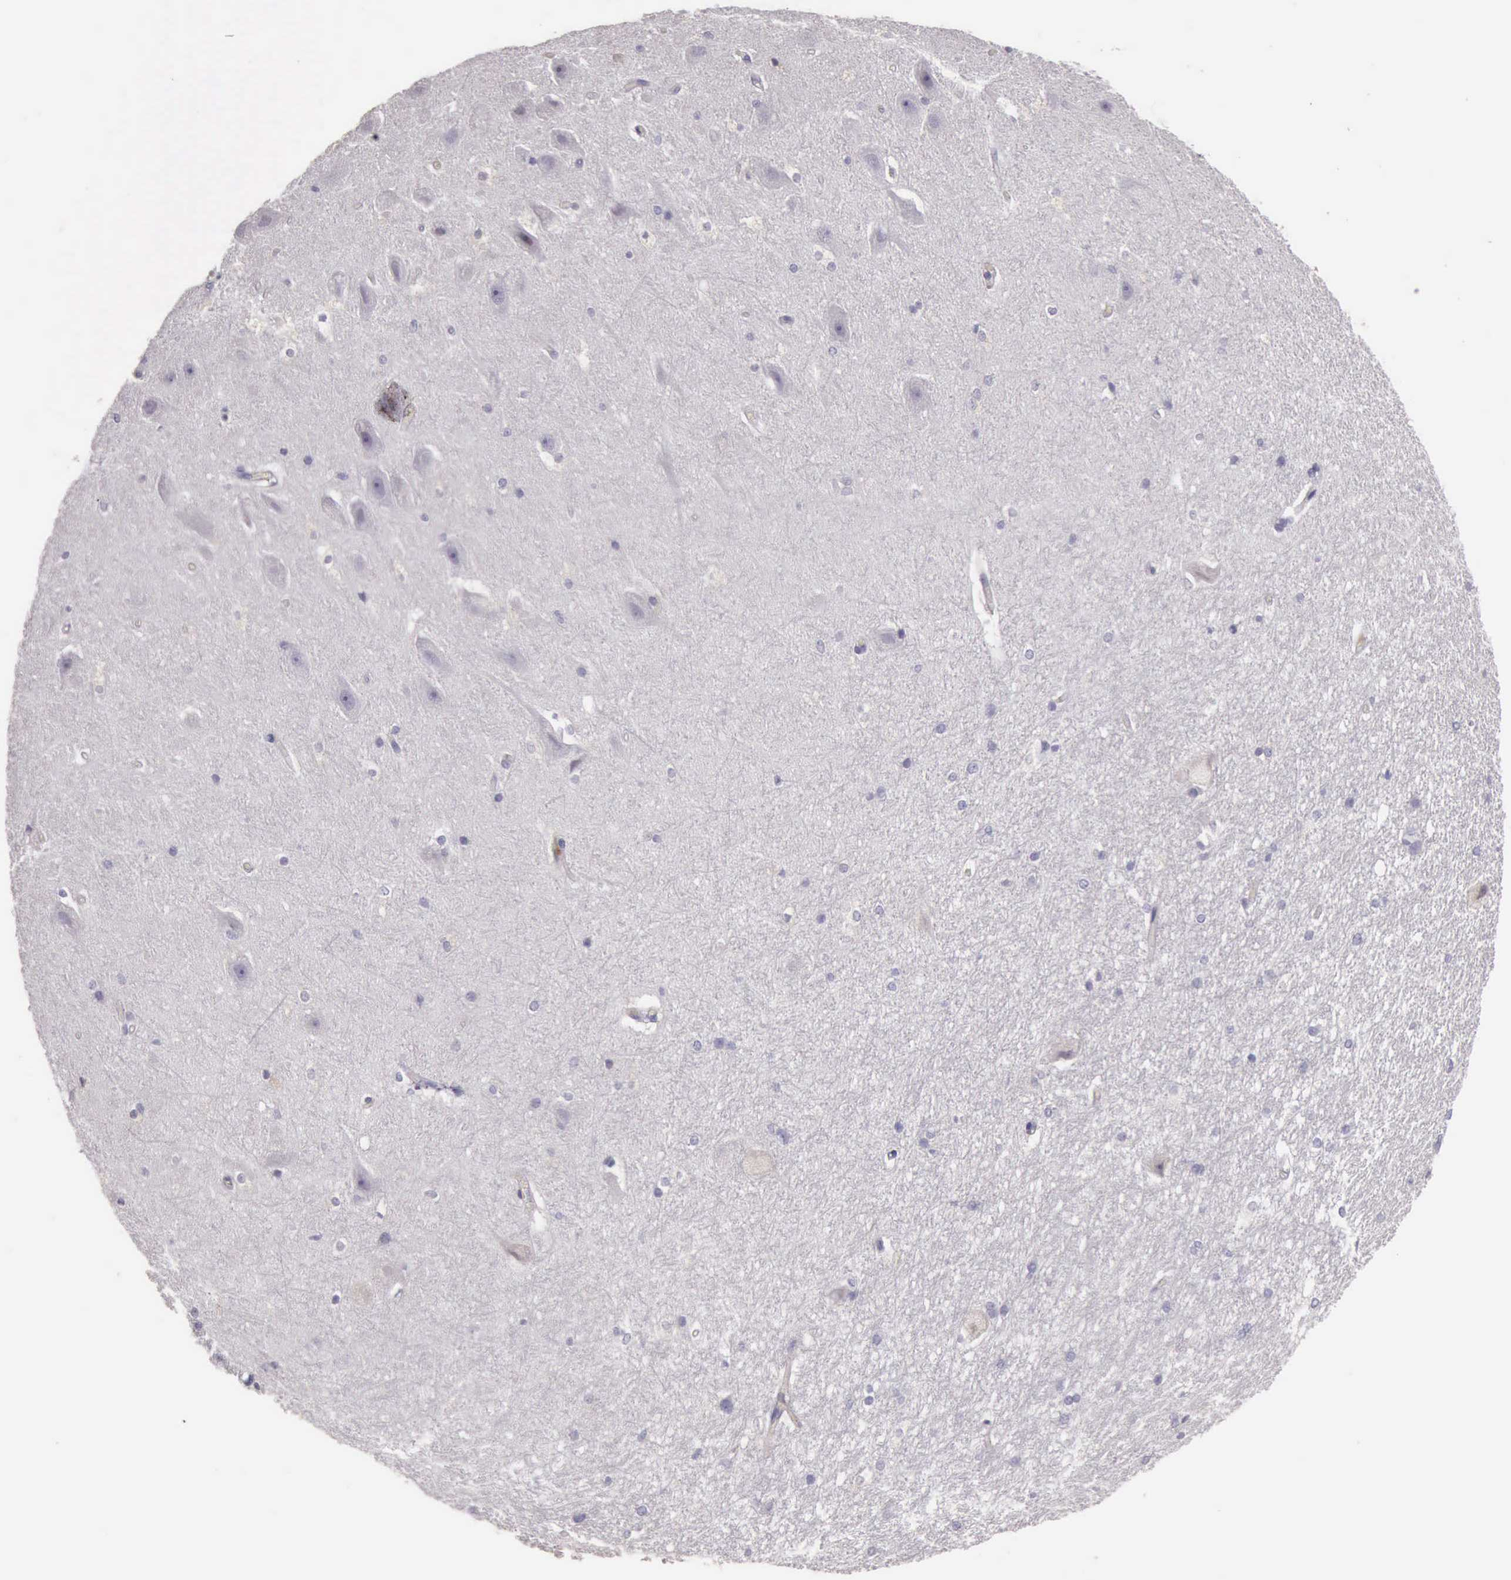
{"staining": {"intensity": "negative", "quantity": "none", "location": "none"}, "tissue": "hippocampus", "cell_type": "Glial cells", "image_type": "normal", "snomed": [{"axis": "morphology", "description": "Normal tissue, NOS"}, {"axis": "topography", "description": "Hippocampus"}], "caption": "Human hippocampus stained for a protein using immunohistochemistry reveals no positivity in glial cells.", "gene": "TCEANC", "patient": {"sex": "female", "age": 19}}